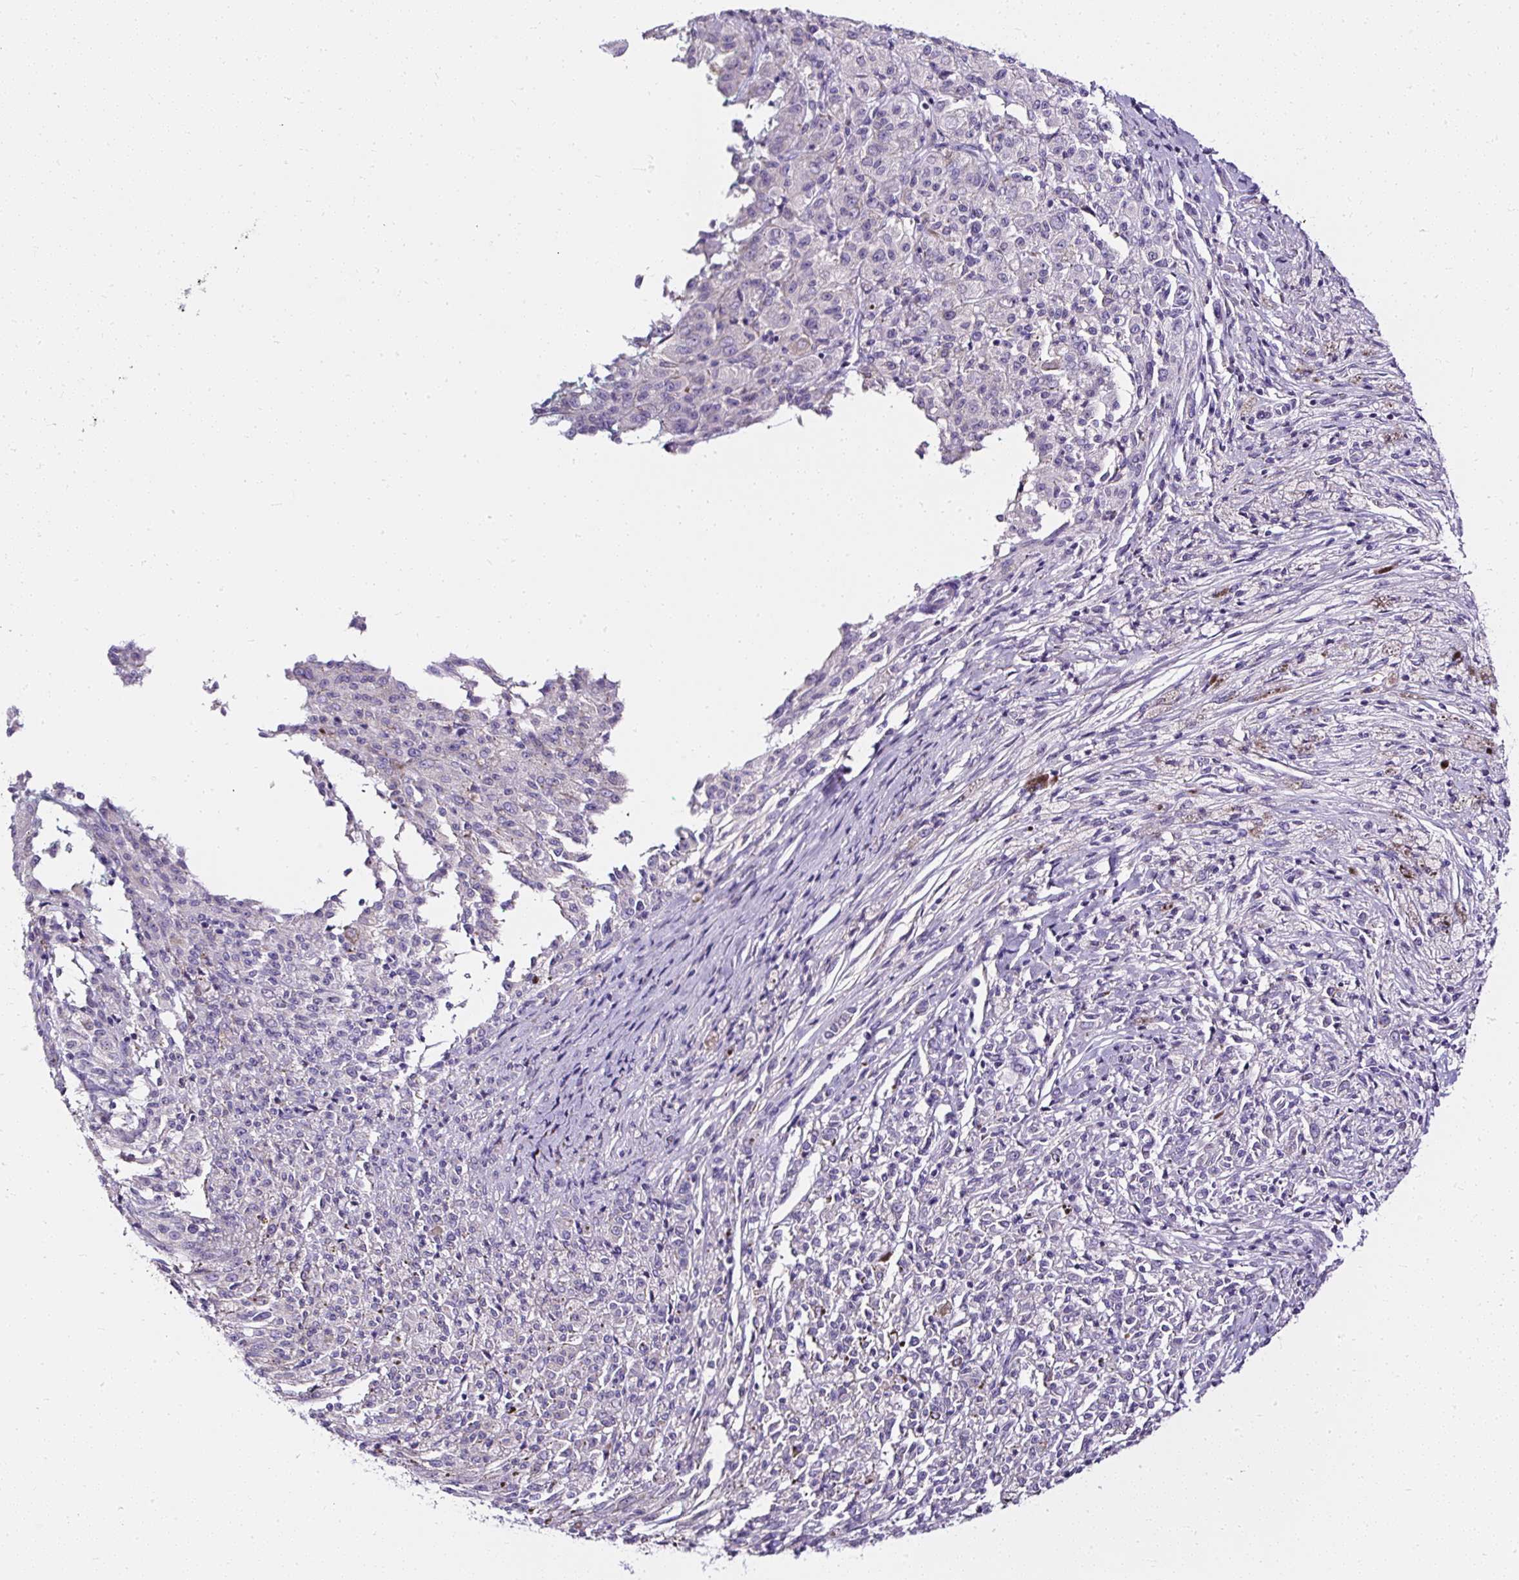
{"staining": {"intensity": "negative", "quantity": "none", "location": "none"}, "tissue": "melanoma", "cell_type": "Tumor cells", "image_type": "cancer", "snomed": [{"axis": "morphology", "description": "Malignant melanoma, NOS"}, {"axis": "topography", "description": "Skin"}], "caption": "Tumor cells are negative for brown protein staining in malignant melanoma. (DAB IHC with hematoxylin counter stain).", "gene": "ATP2A1", "patient": {"sex": "female", "age": 52}}